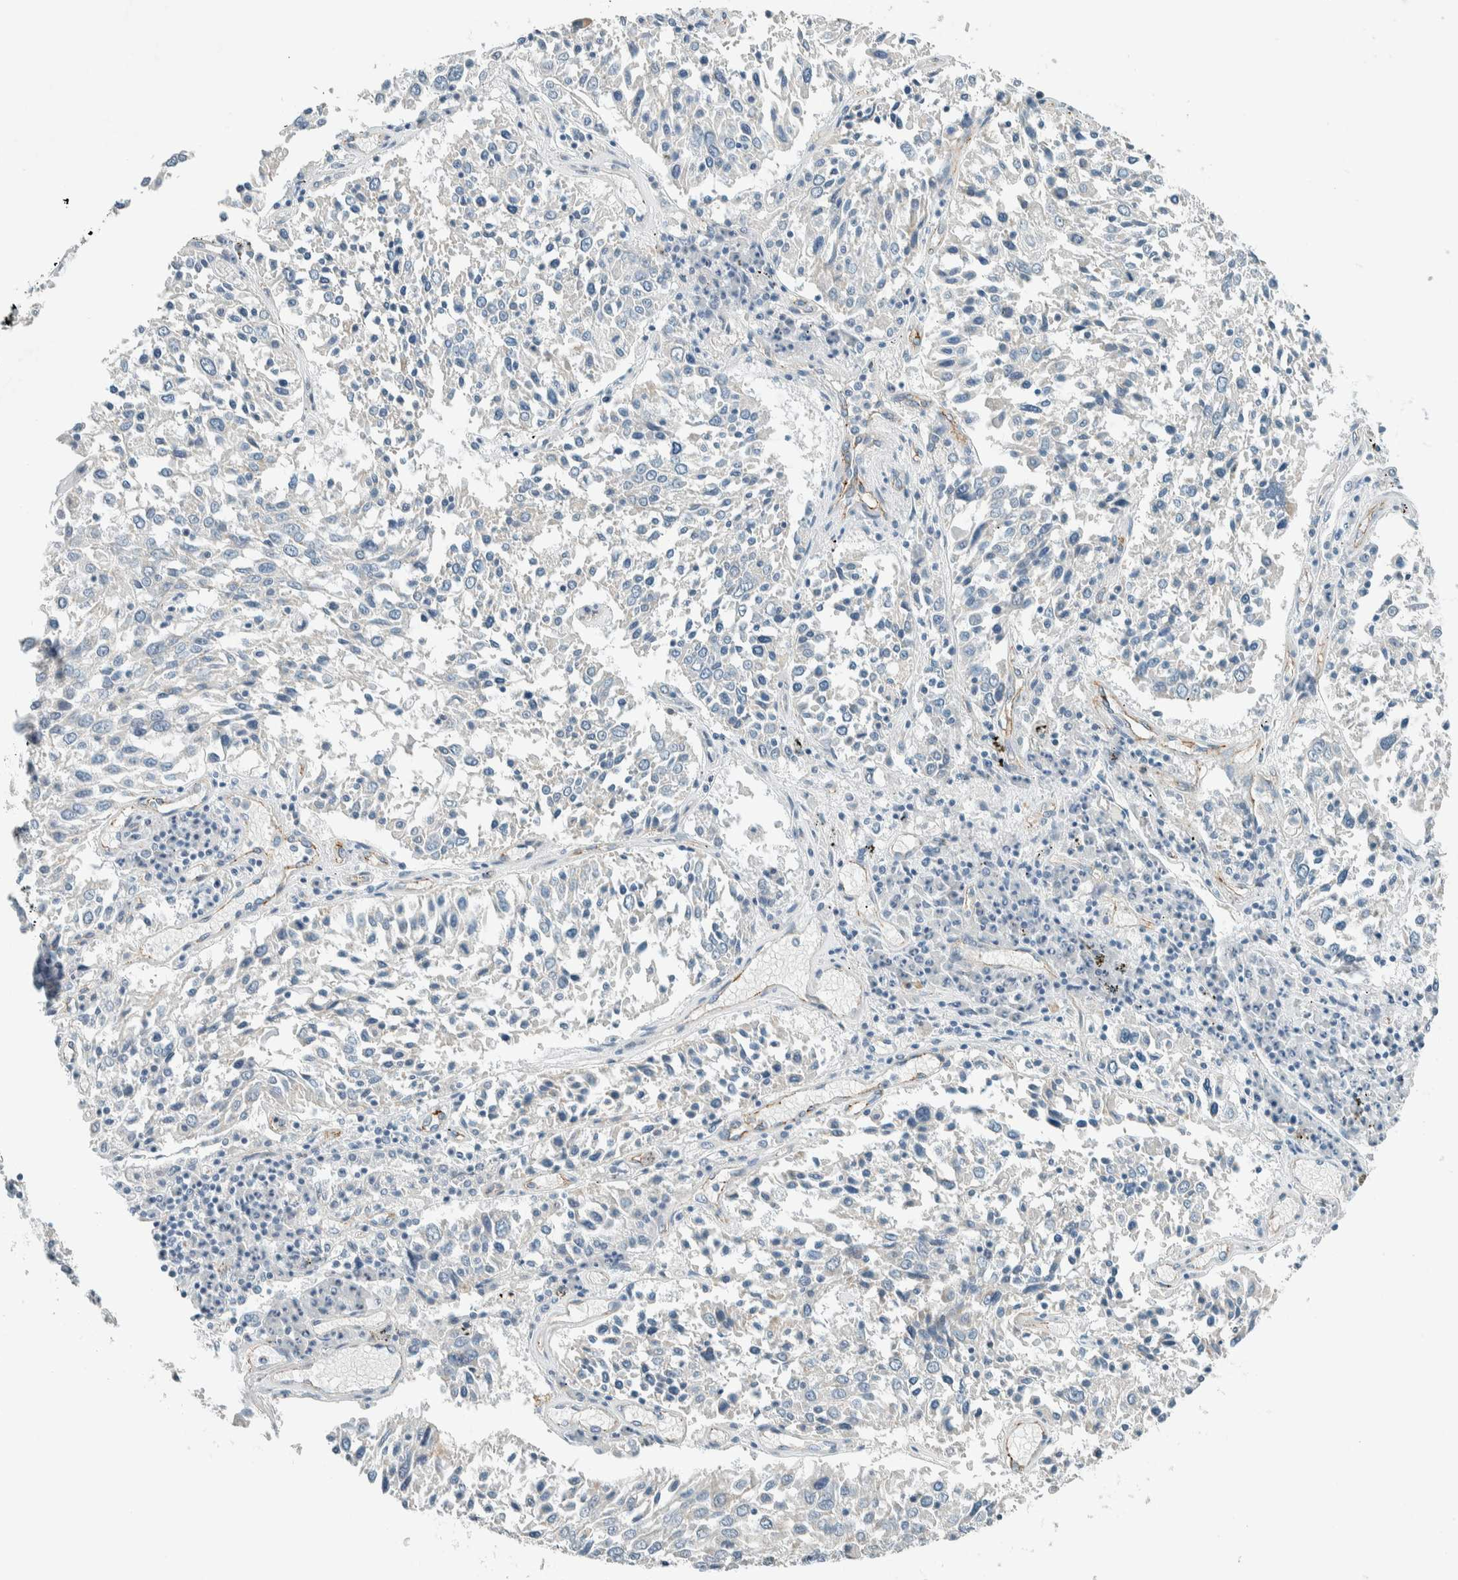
{"staining": {"intensity": "negative", "quantity": "none", "location": "none"}, "tissue": "lung cancer", "cell_type": "Tumor cells", "image_type": "cancer", "snomed": [{"axis": "morphology", "description": "Squamous cell carcinoma, NOS"}, {"axis": "topography", "description": "Lung"}], "caption": "Immunohistochemical staining of human lung squamous cell carcinoma reveals no significant expression in tumor cells.", "gene": "SLFN12", "patient": {"sex": "male", "age": 65}}